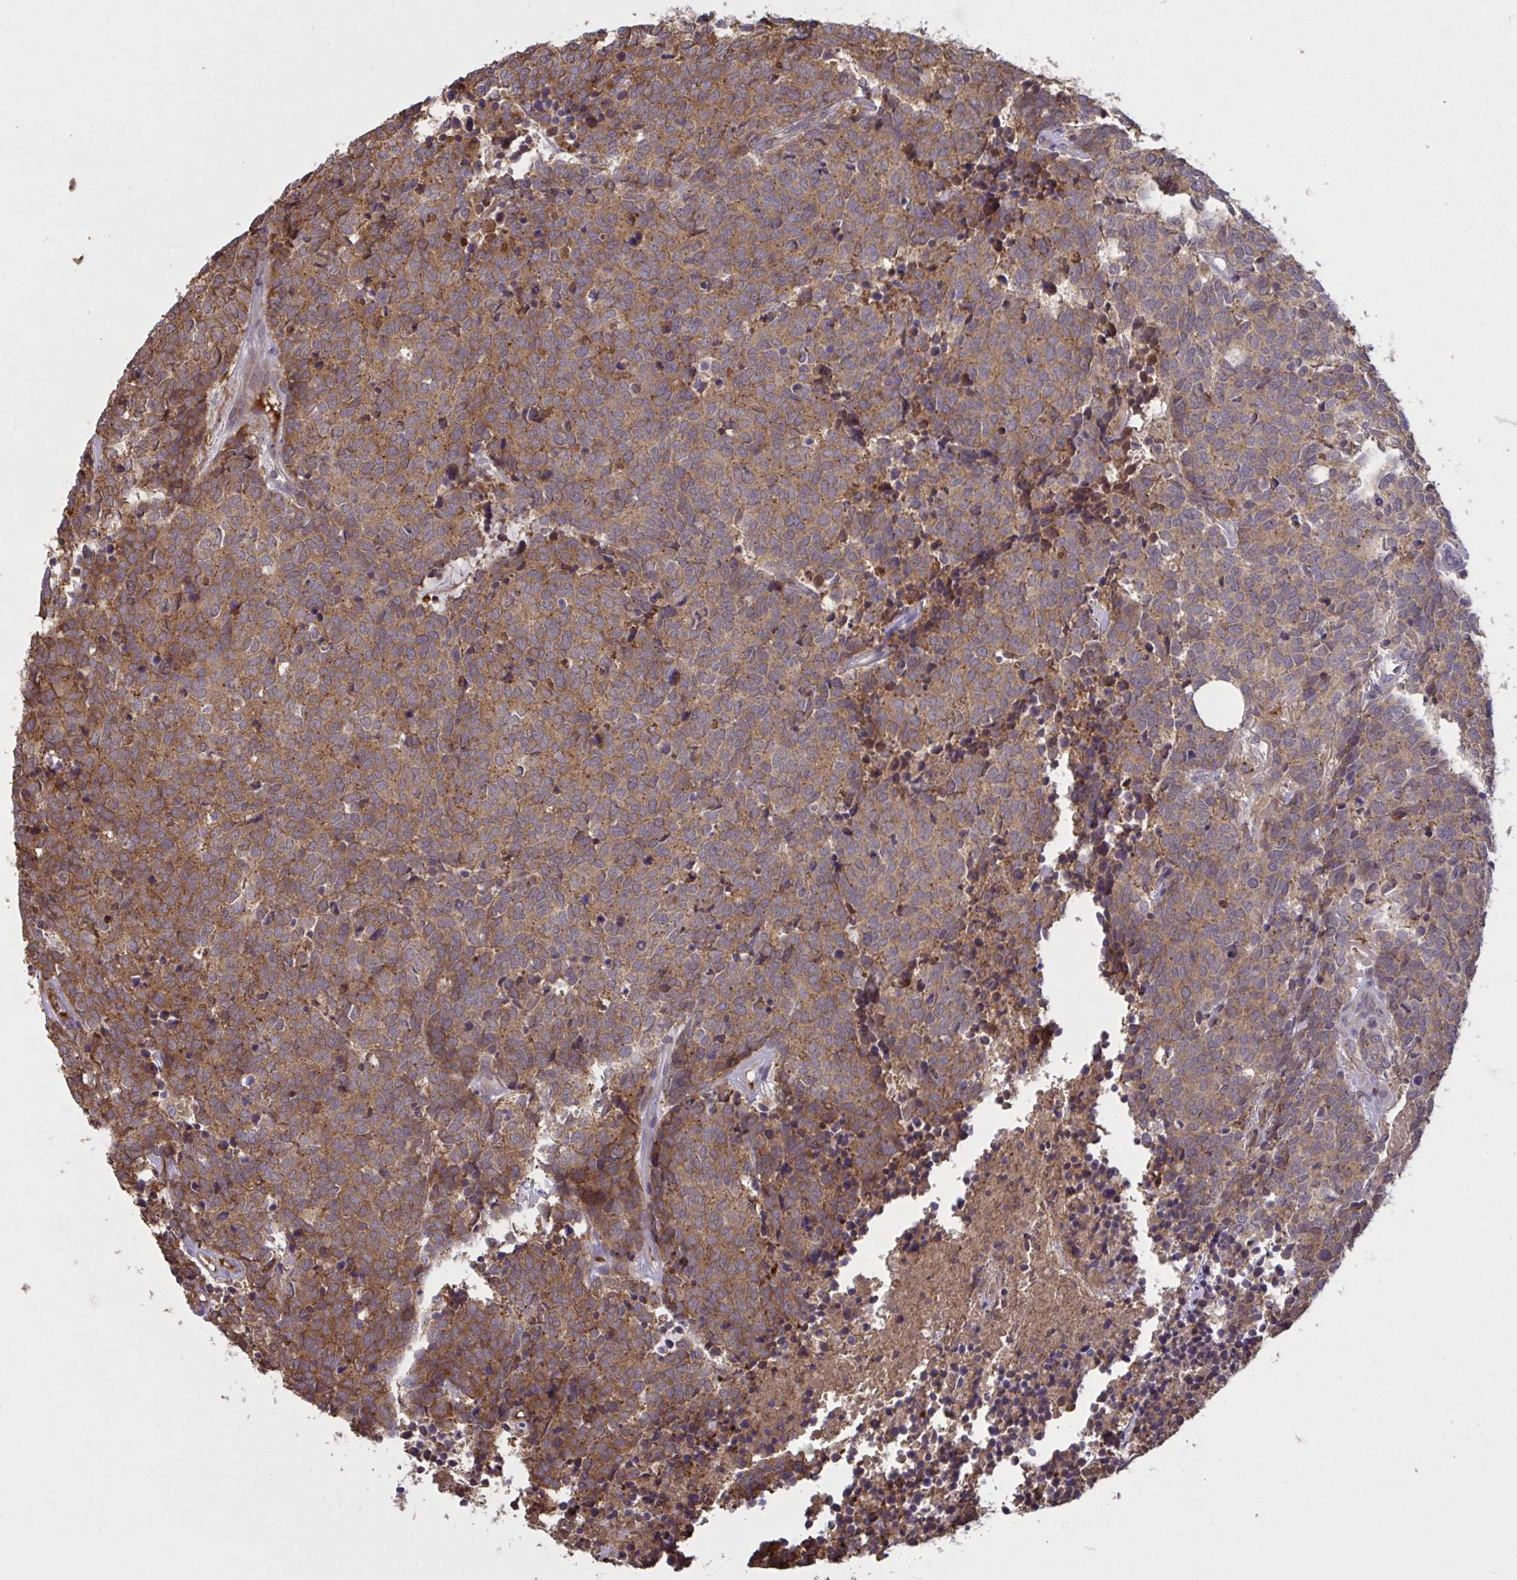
{"staining": {"intensity": "moderate", "quantity": ">75%", "location": "cytoplasmic/membranous"}, "tissue": "carcinoid", "cell_type": "Tumor cells", "image_type": "cancer", "snomed": [{"axis": "morphology", "description": "Carcinoid, malignant, NOS"}, {"axis": "topography", "description": "Skin"}], "caption": "Human carcinoid (malignant) stained with a protein marker reveals moderate staining in tumor cells.", "gene": "IL1R1", "patient": {"sex": "female", "age": 79}}